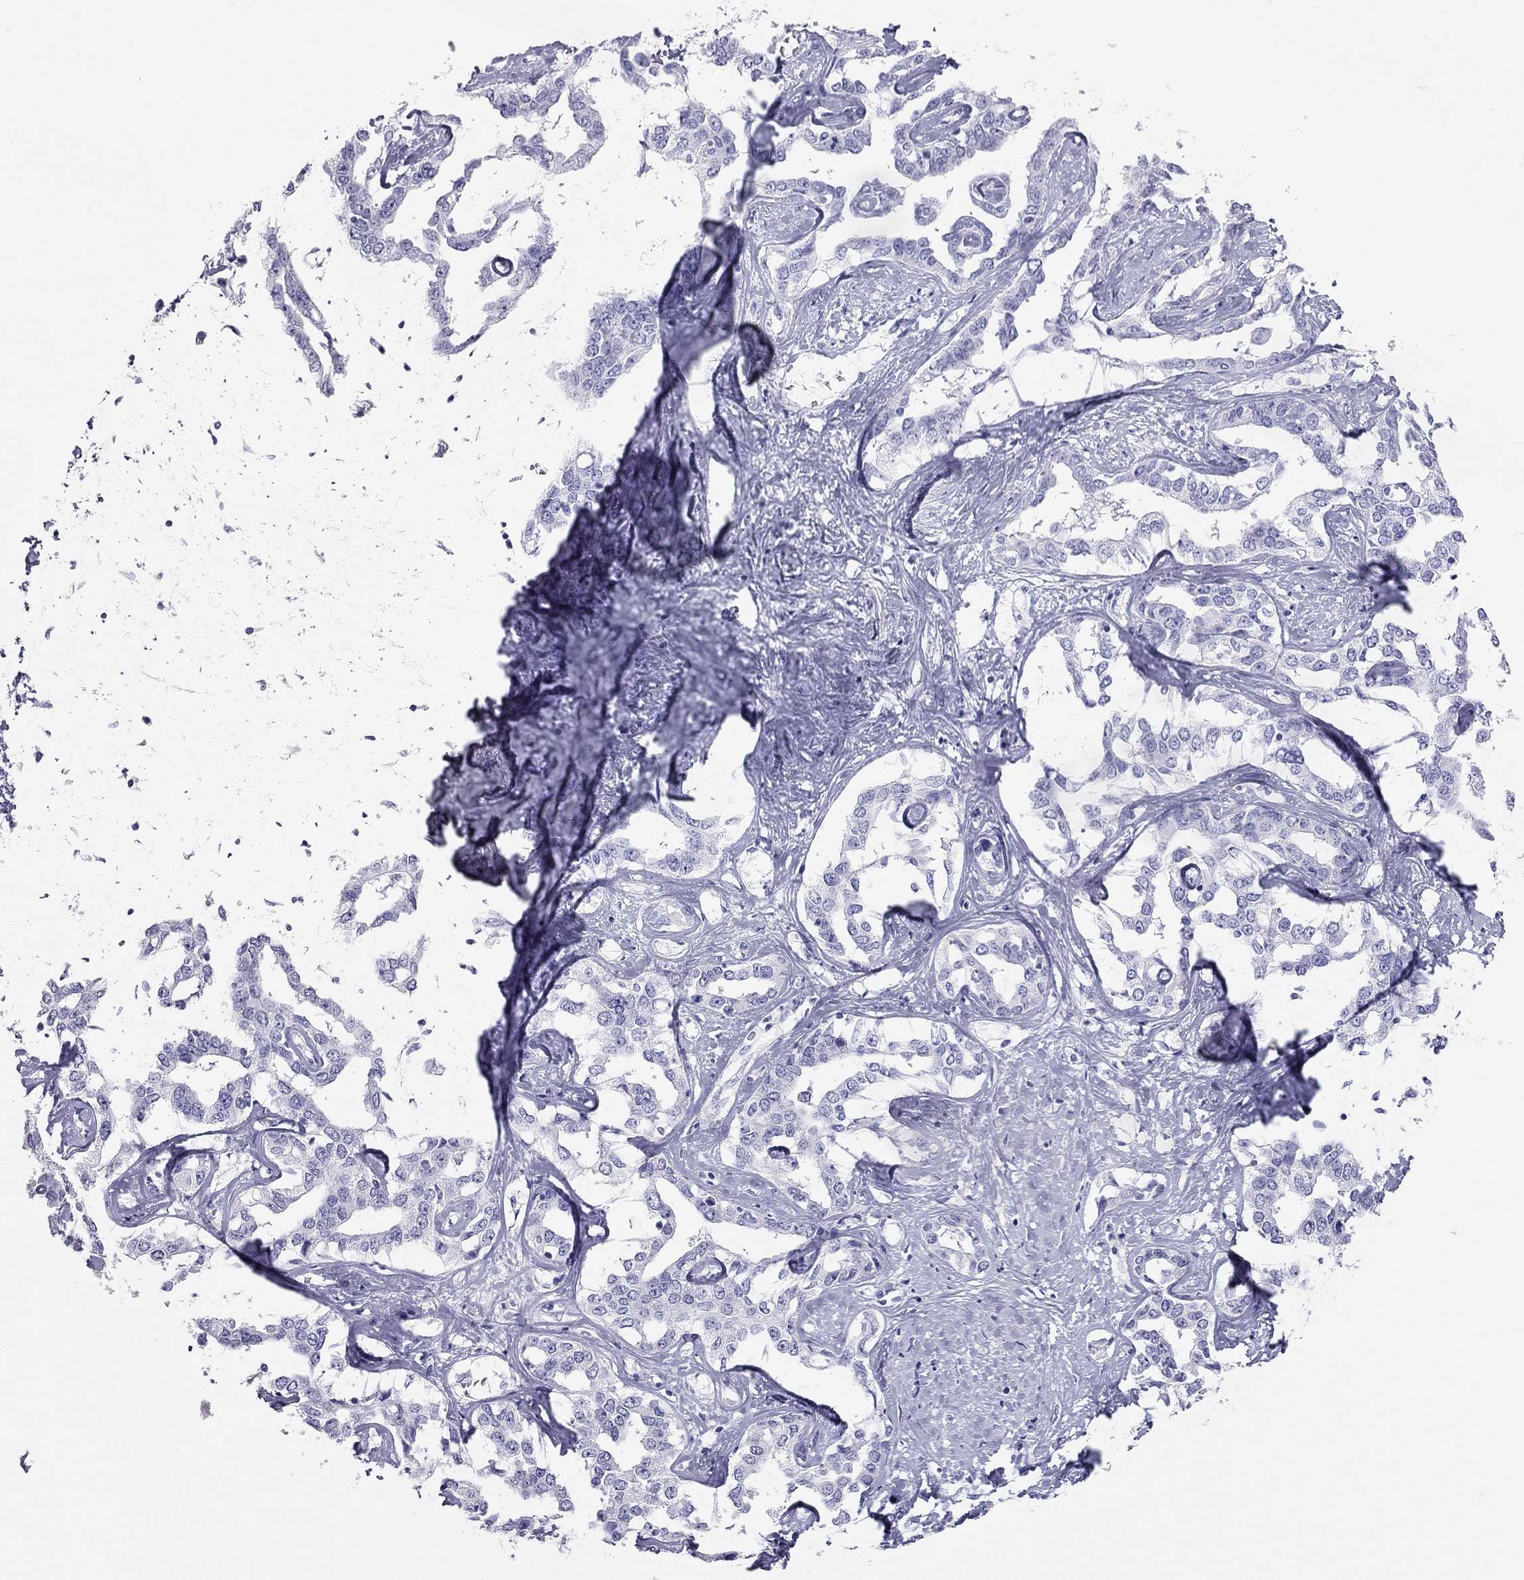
{"staining": {"intensity": "negative", "quantity": "none", "location": "none"}, "tissue": "liver cancer", "cell_type": "Tumor cells", "image_type": "cancer", "snomed": [{"axis": "morphology", "description": "Cholangiocarcinoma"}, {"axis": "topography", "description": "Liver"}], "caption": "IHC of human cholangiocarcinoma (liver) displays no positivity in tumor cells.", "gene": "KLRG1", "patient": {"sex": "male", "age": 59}}